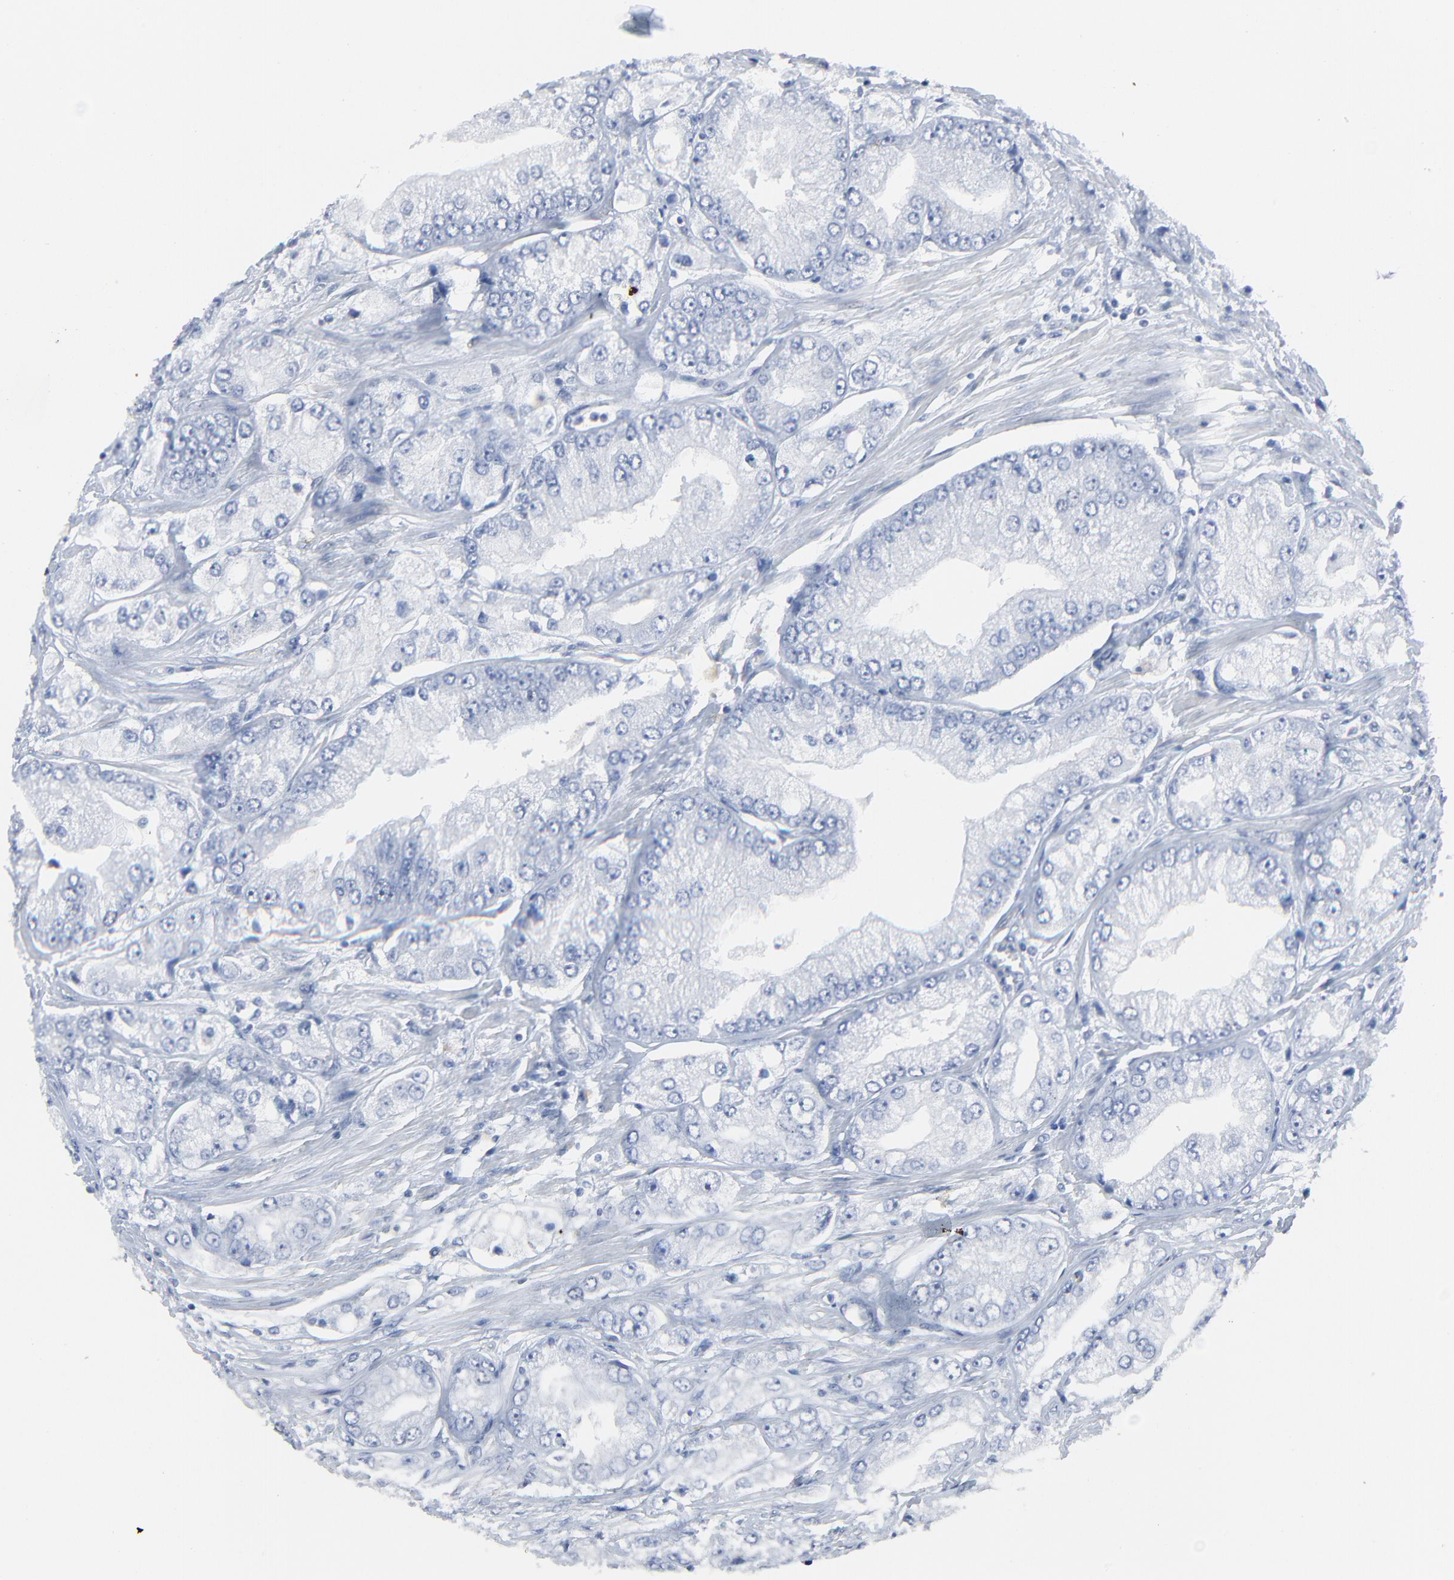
{"staining": {"intensity": "negative", "quantity": "none", "location": "none"}, "tissue": "prostate cancer", "cell_type": "Tumor cells", "image_type": "cancer", "snomed": [{"axis": "morphology", "description": "Adenocarcinoma, Medium grade"}, {"axis": "topography", "description": "Prostate"}], "caption": "A micrograph of human prostate adenocarcinoma (medium-grade) is negative for staining in tumor cells.", "gene": "BIRC3", "patient": {"sex": "male", "age": 72}}